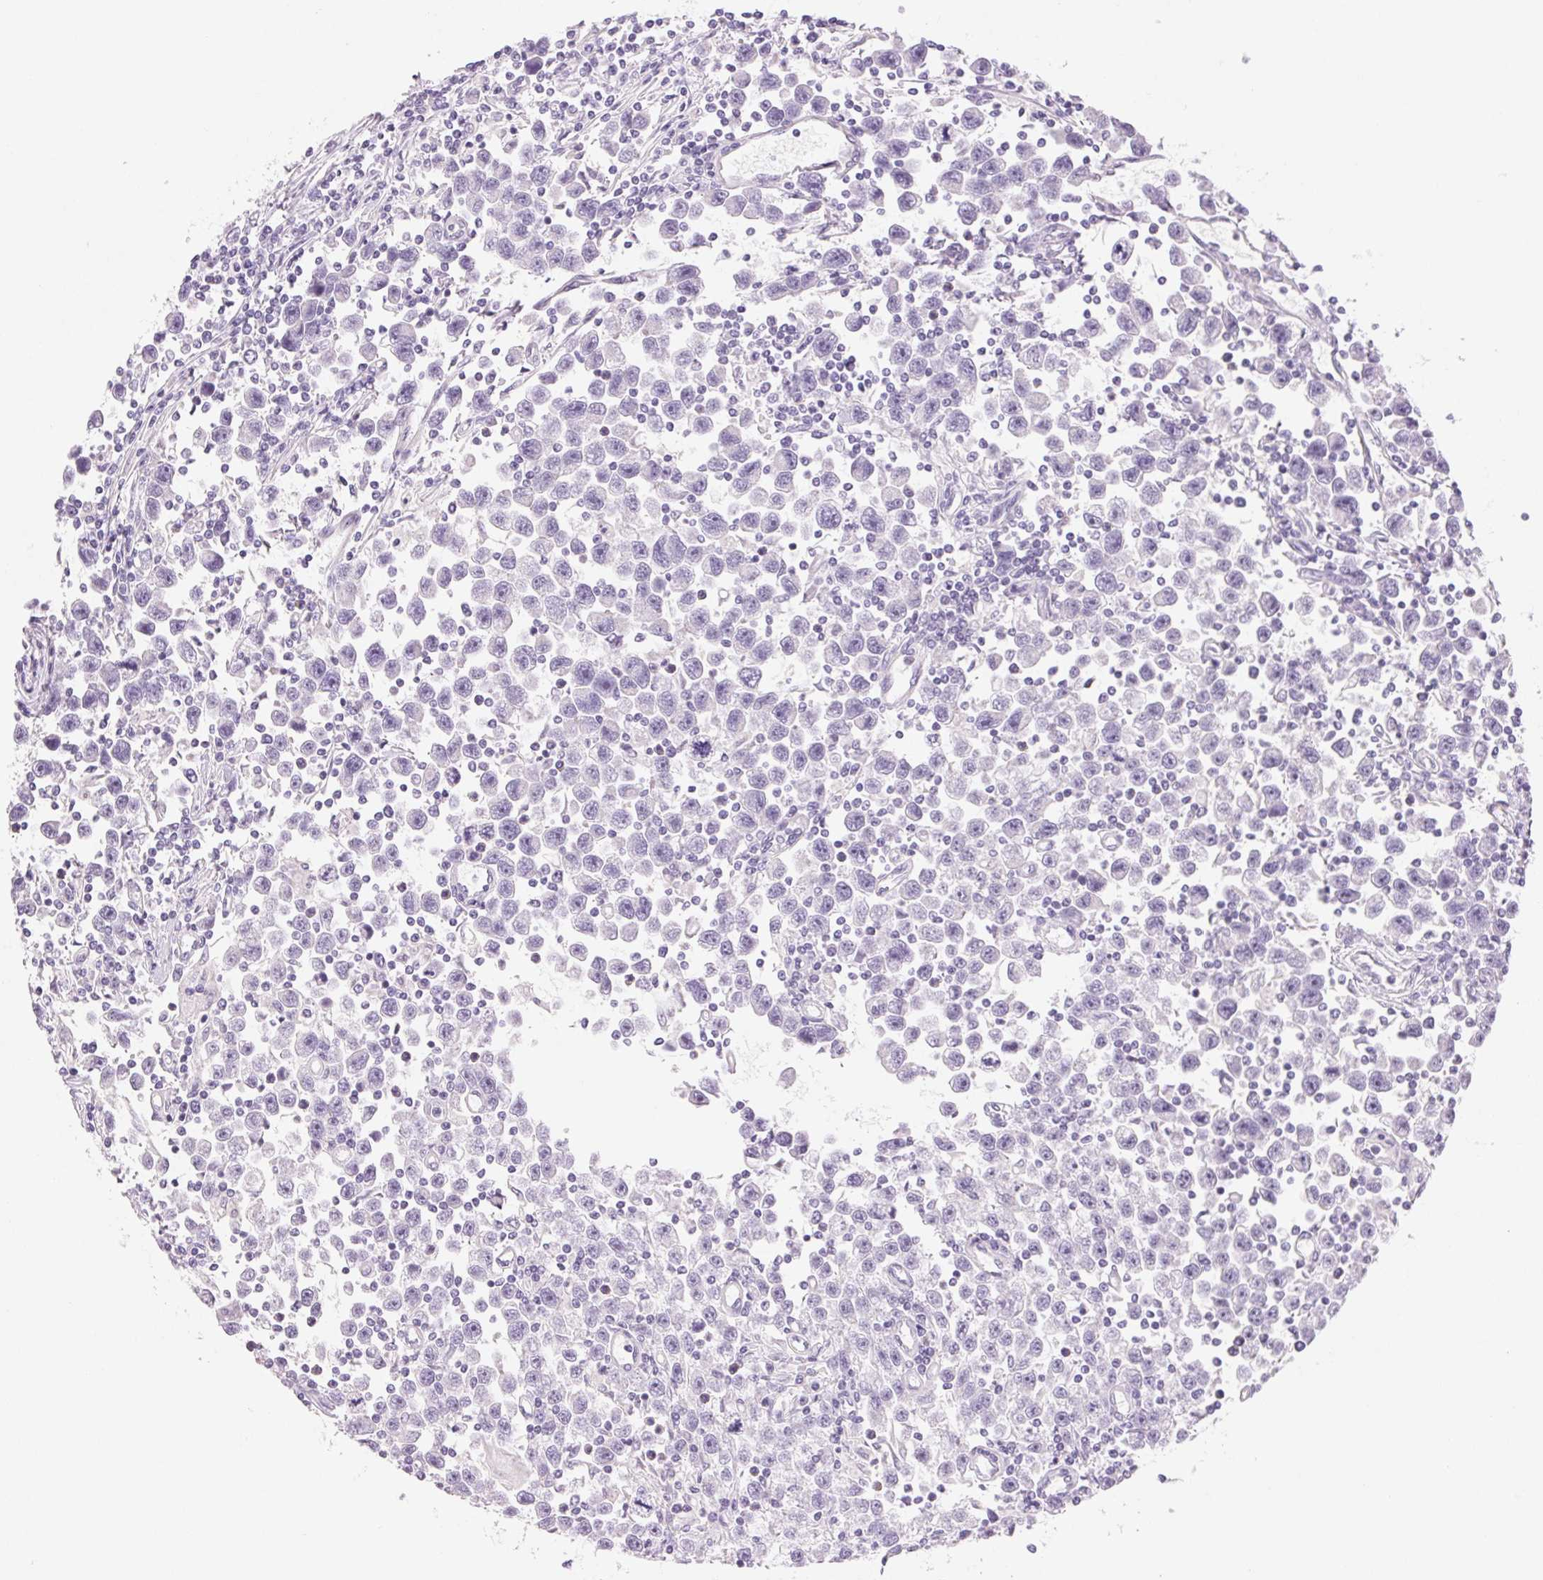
{"staining": {"intensity": "negative", "quantity": "none", "location": "none"}, "tissue": "testis cancer", "cell_type": "Tumor cells", "image_type": "cancer", "snomed": [{"axis": "morphology", "description": "Seminoma, NOS"}, {"axis": "topography", "description": "Testis"}], "caption": "DAB (3,3'-diaminobenzidine) immunohistochemical staining of testis cancer (seminoma) shows no significant positivity in tumor cells.", "gene": "HSD17B2", "patient": {"sex": "male", "age": 31}}